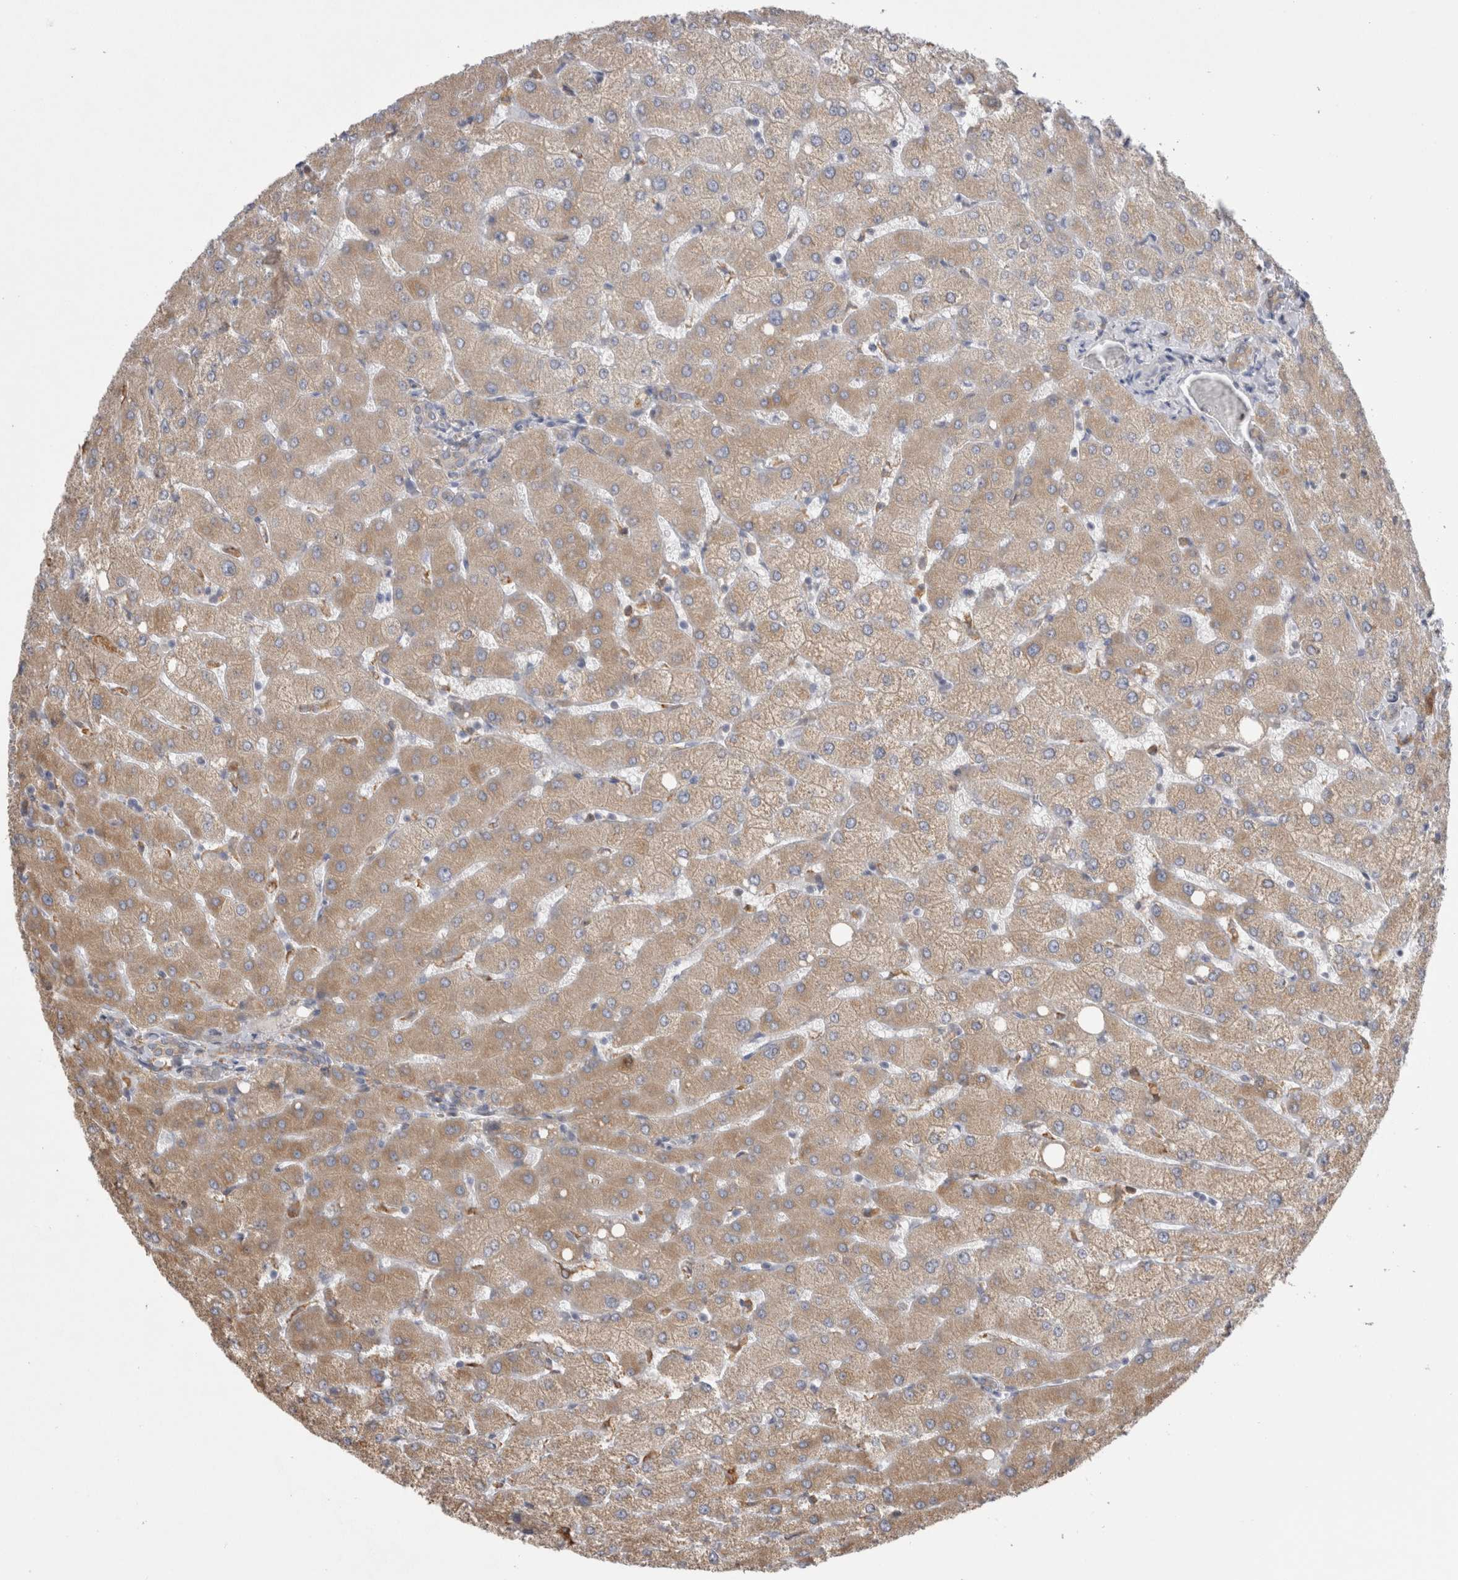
{"staining": {"intensity": "weak", "quantity": ">75%", "location": "cytoplasmic/membranous"}, "tissue": "liver", "cell_type": "Cholangiocytes", "image_type": "normal", "snomed": [{"axis": "morphology", "description": "Normal tissue, NOS"}, {"axis": "topography", "description": "Liver"}], "caption": "Immunohistochemistry (IHC) histopathology image of normal liver: human liver stained using immunohistochemistry (IHC) displays low levels of weak protein expression localized specifically in the cytoplasmic/membranous of cholangiocytes, appearing as a cytoplasmic/membranous brown color.", "gene": "LRPAP1", "patient": {"sex": "female", "age": 54}}